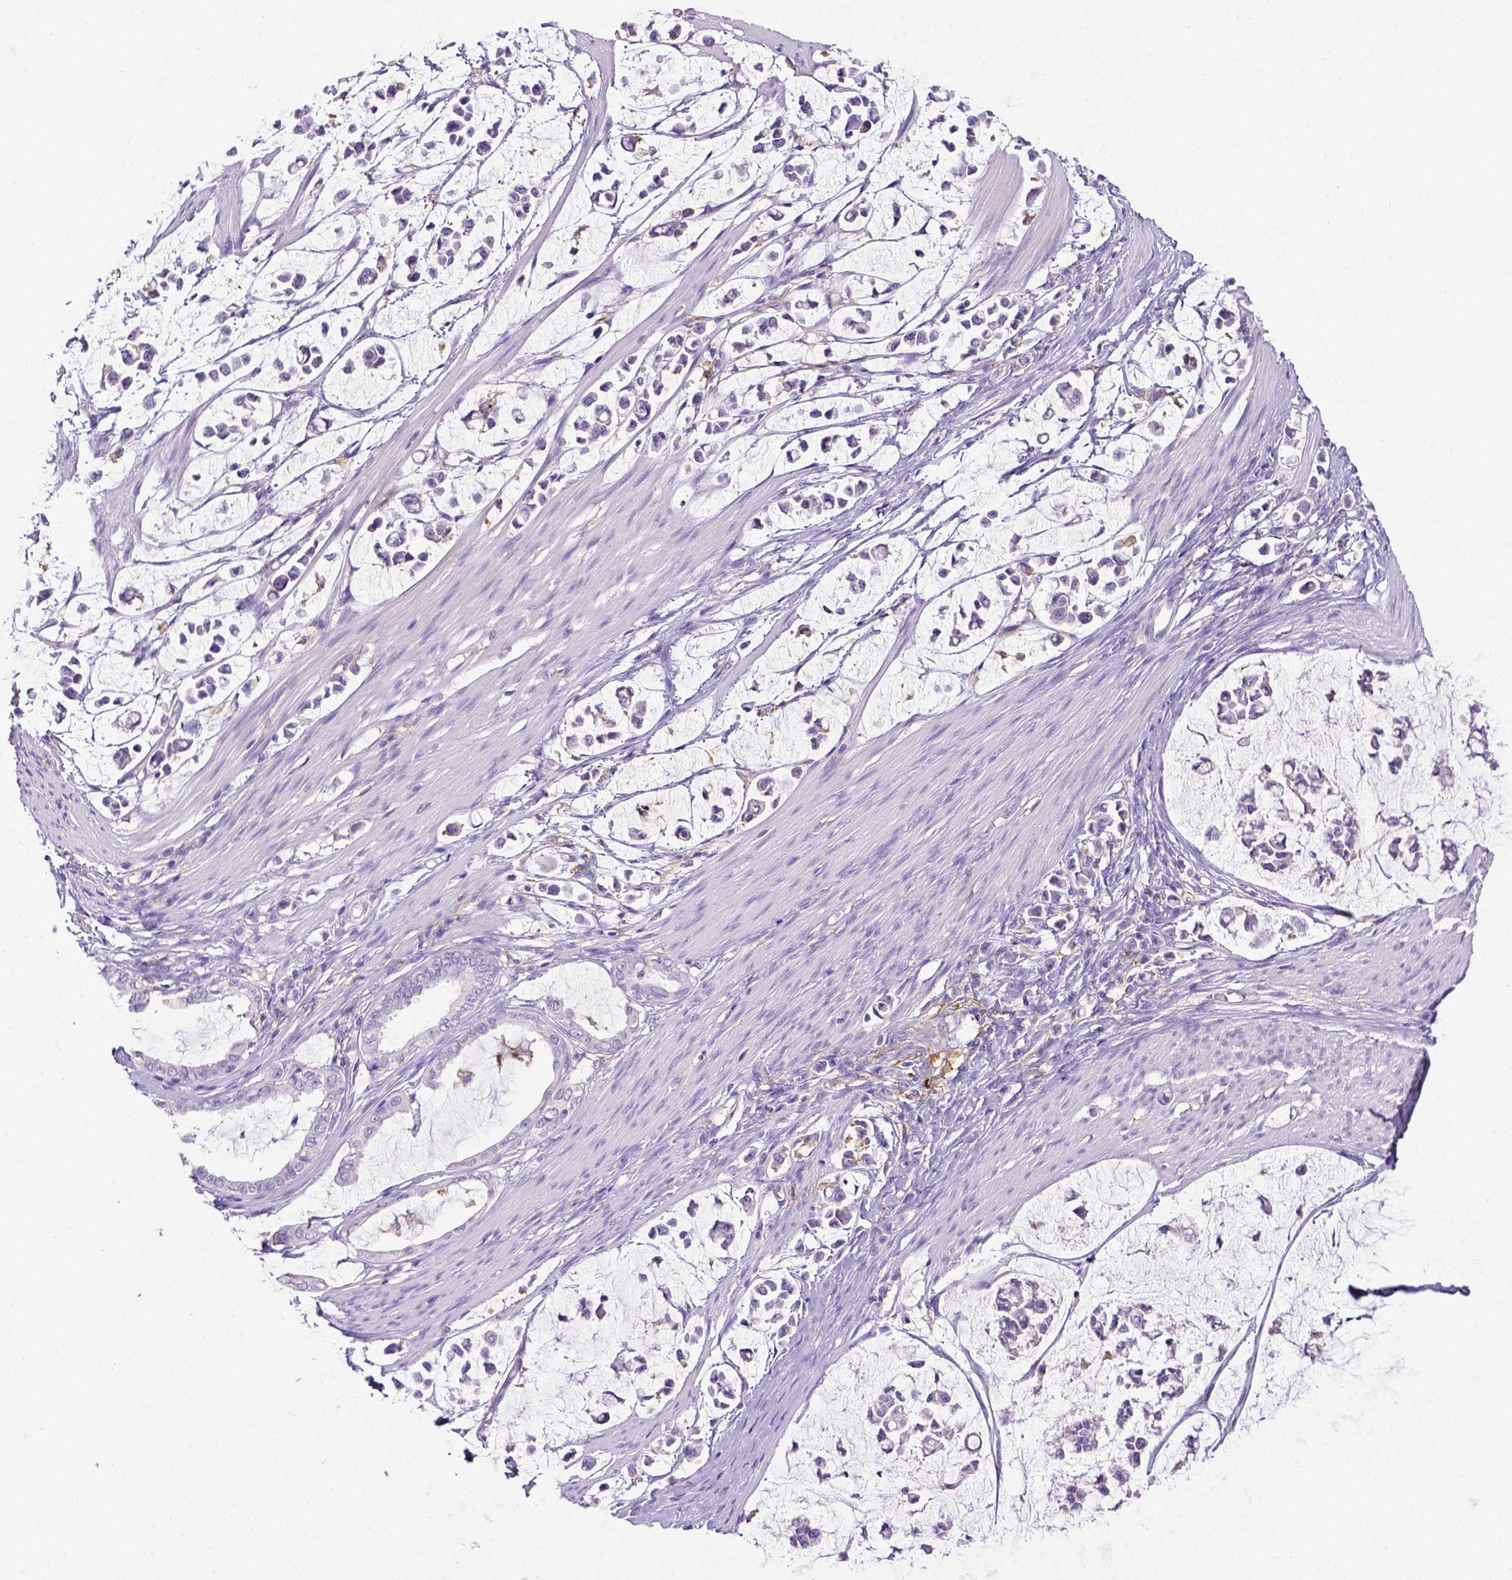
{"staining": {"intensity": "negative", "quantity": "none", "location": "none"}, "tissue": "stomach cancer", "cell_type": "Tumor cells", "image_type": "cancer", "snomed": [{"axis": "morphology", "description": "Adenocarcinoma, NOS"}, {"axis": "topography", "description": "Stomach"}], "caption": "Tumor cells show no significant protein staining in stomach cancer (adenocarcinoma). Brightfield microscopy of IHC stained with DAB (brown) and hematoxylin (blue), captured at high magnification.", "gene": "CD40", "patient": {"sex": "male", "age": 82}}